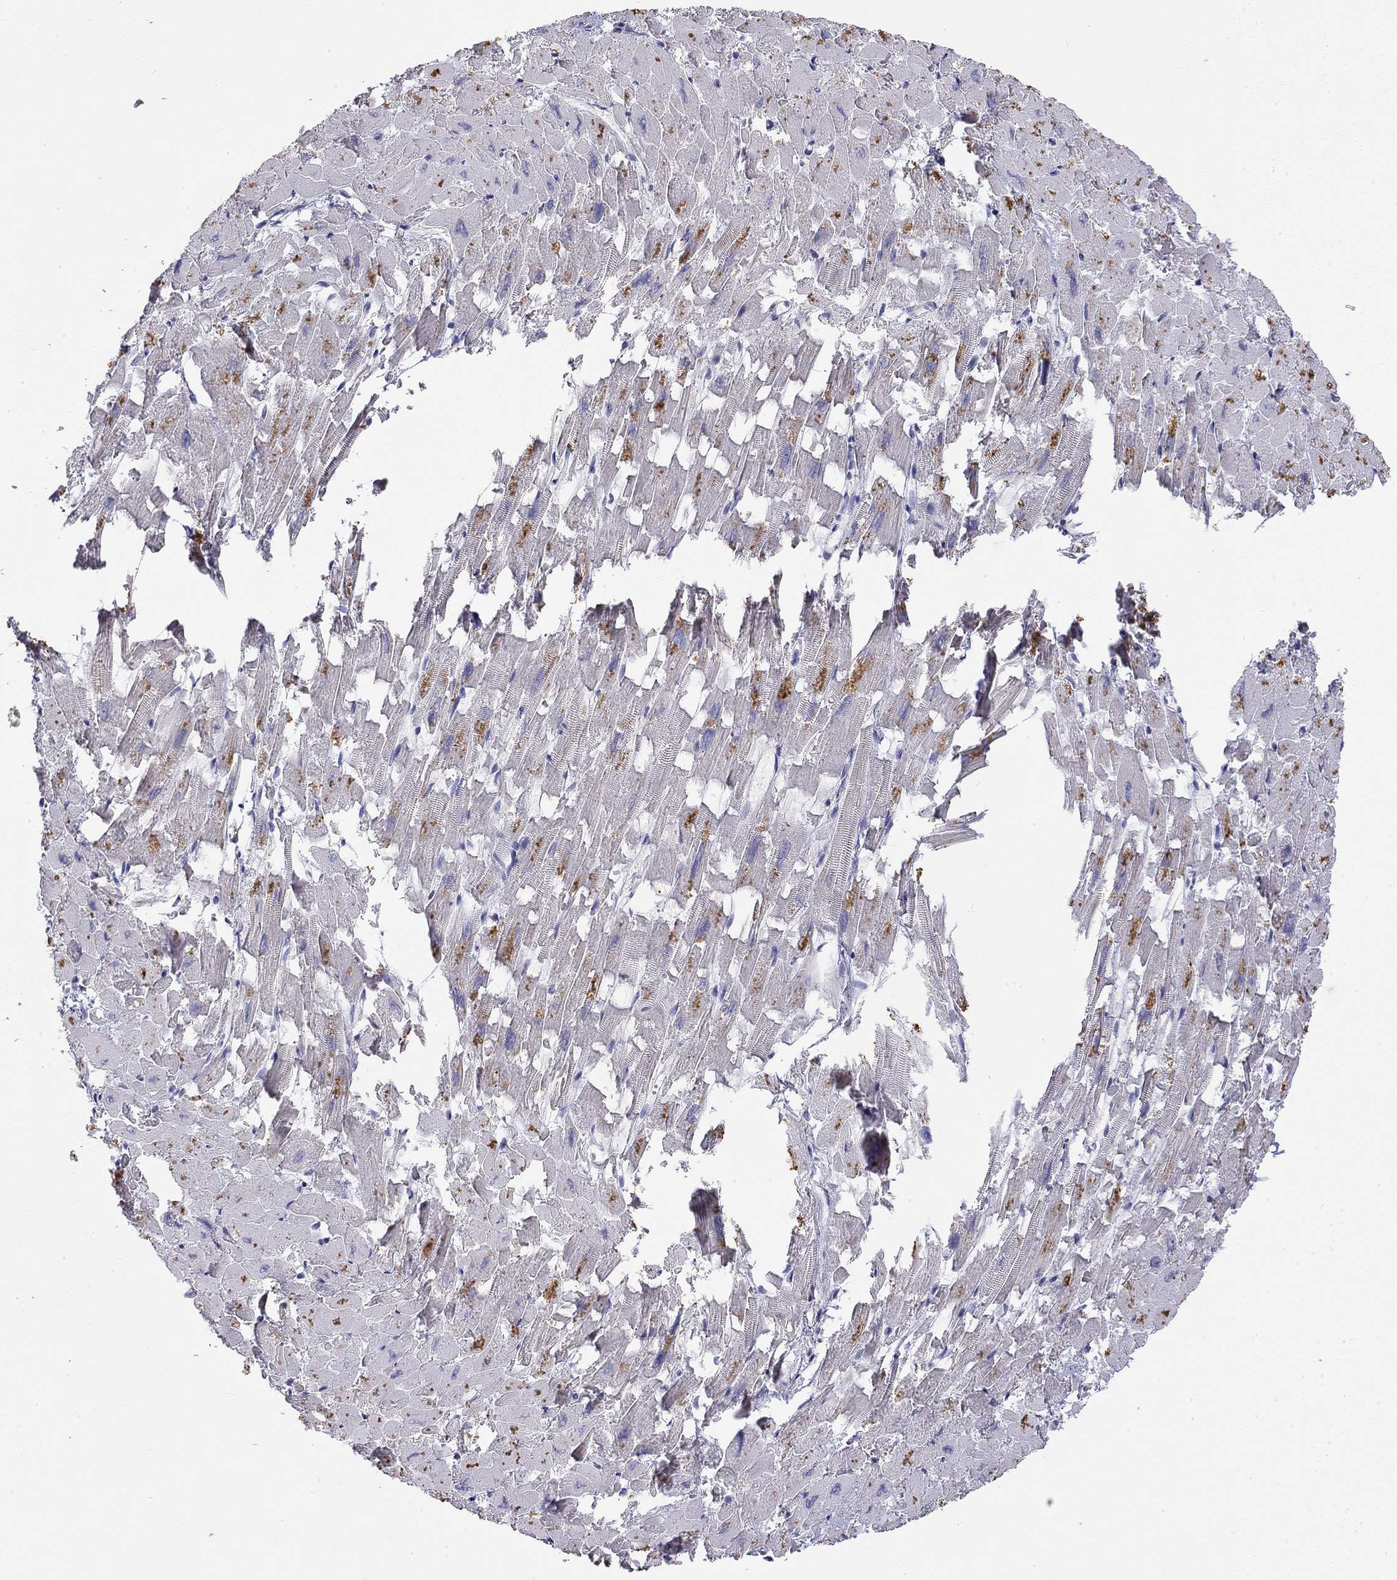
{"staining": {"intensity": "negative", "quantity": "none", "location": "none"}, "tissue": "heart muscle", "cell_type": "Cardiomyocytes", "image_type": "normal", "snomed": [{"axis": "morphology", "description": "Normal tissue, NOS"}, {"axis": "topography", "description": "Heart"}], "caption": "IHC image of normal heart muscle: heart muscle stained with DAB (3,3'-diaminobenzidine) exhibits no significant protein positivity in cardiomyocytes. Nuclei are stained in blue.", "gene": "RTL1", "patient": {"sex": "female", "age": 64}}